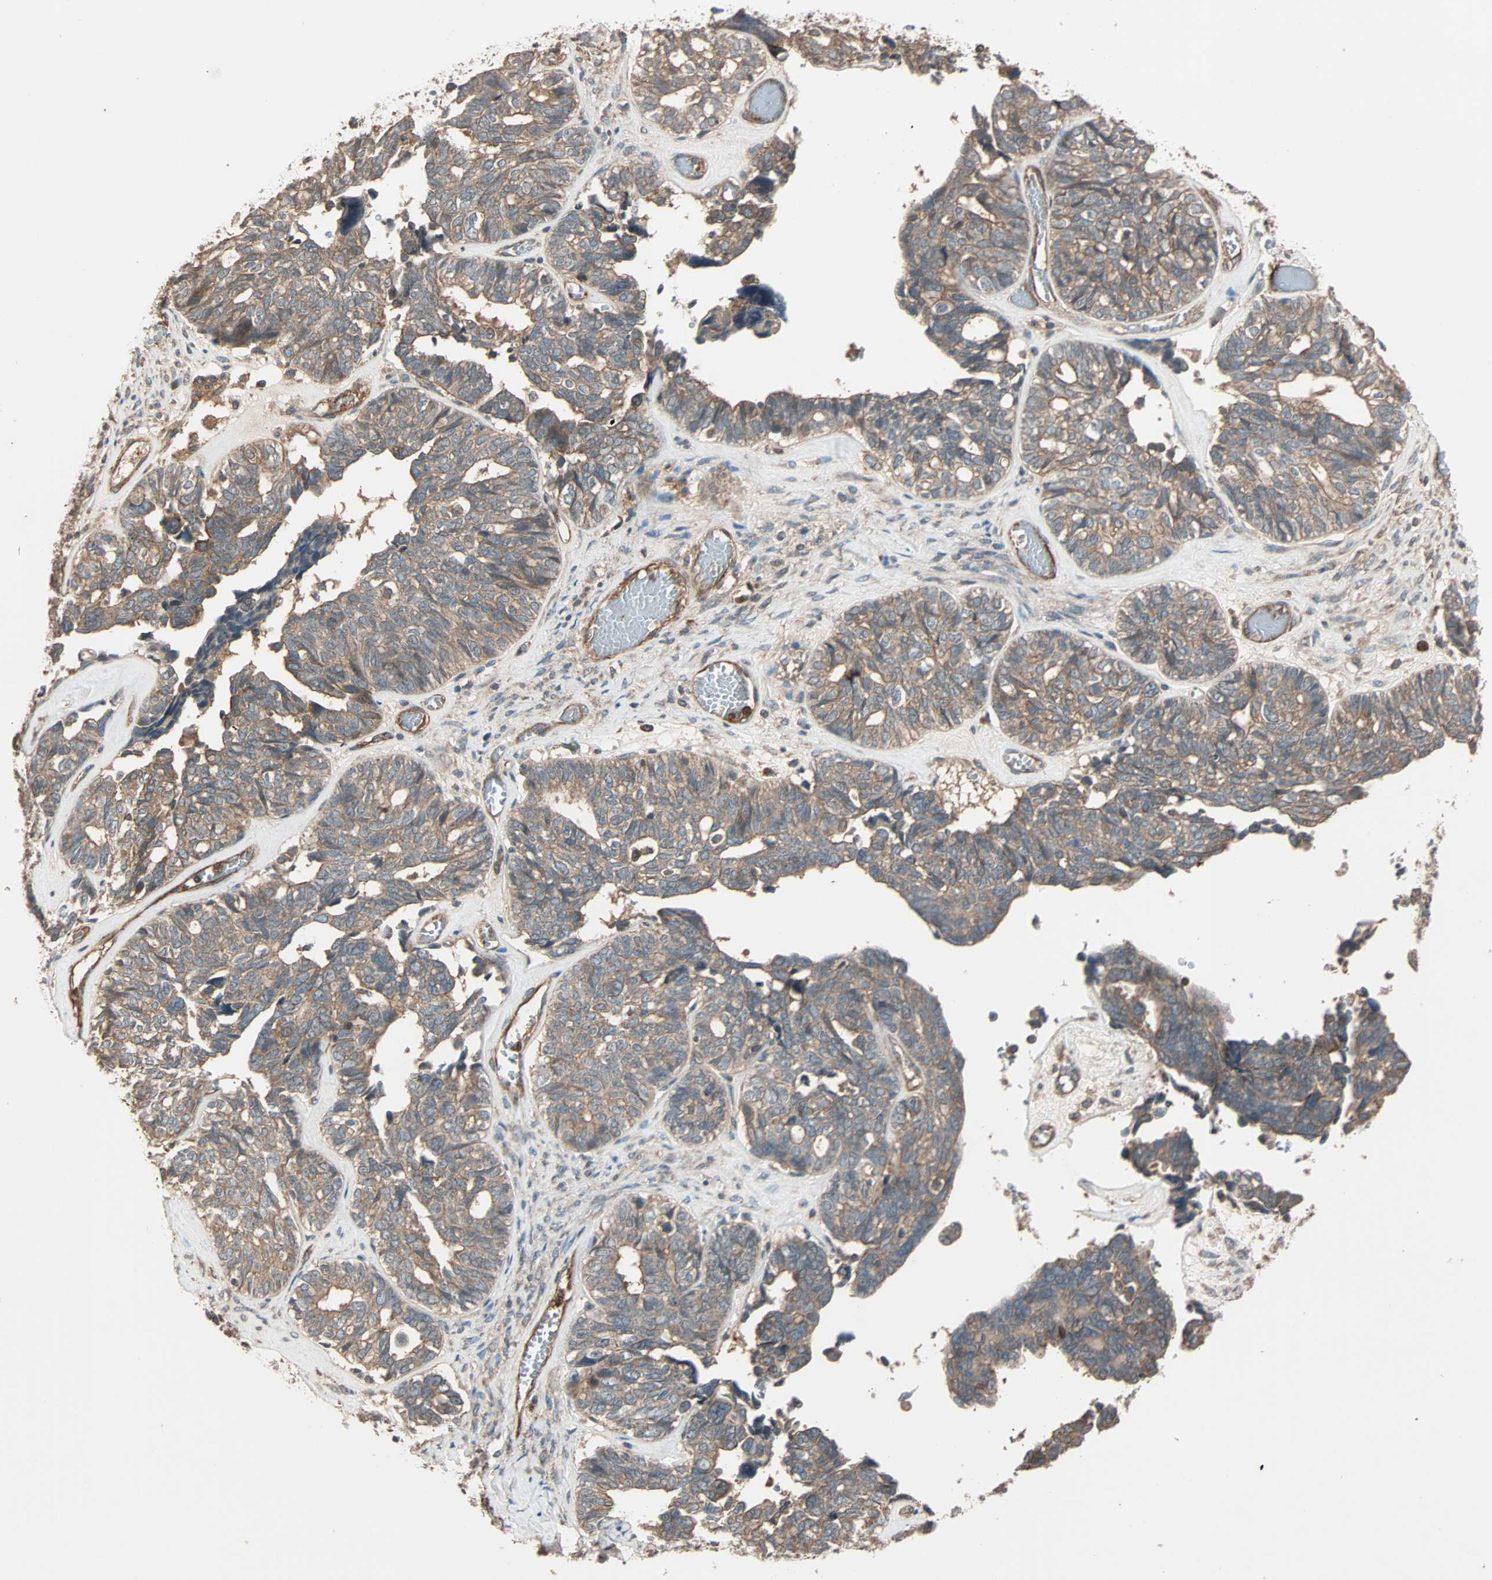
{"staining": {"intensity": "weak", "quantity": ">75%", "location": "cytoplasmic/membranous"}, "tissue": "ovarian cancer", "cell_type": "Tumor cells", "image_type": "cancer", "snomed": [{"axis": "morphology", "description": "Cystadenocarcinoma, serous, NOS"}, {"axis": "topography", "description": "Ovary"}], "caption": "IHC of ovarian cancer (serous cystadenocarcinoma) shows low levels of weak cytoplasmic/membranous expression in about >75% of tumor cells.", "gene": "GCK", "patient": {"sex": "female", "age": 79}}